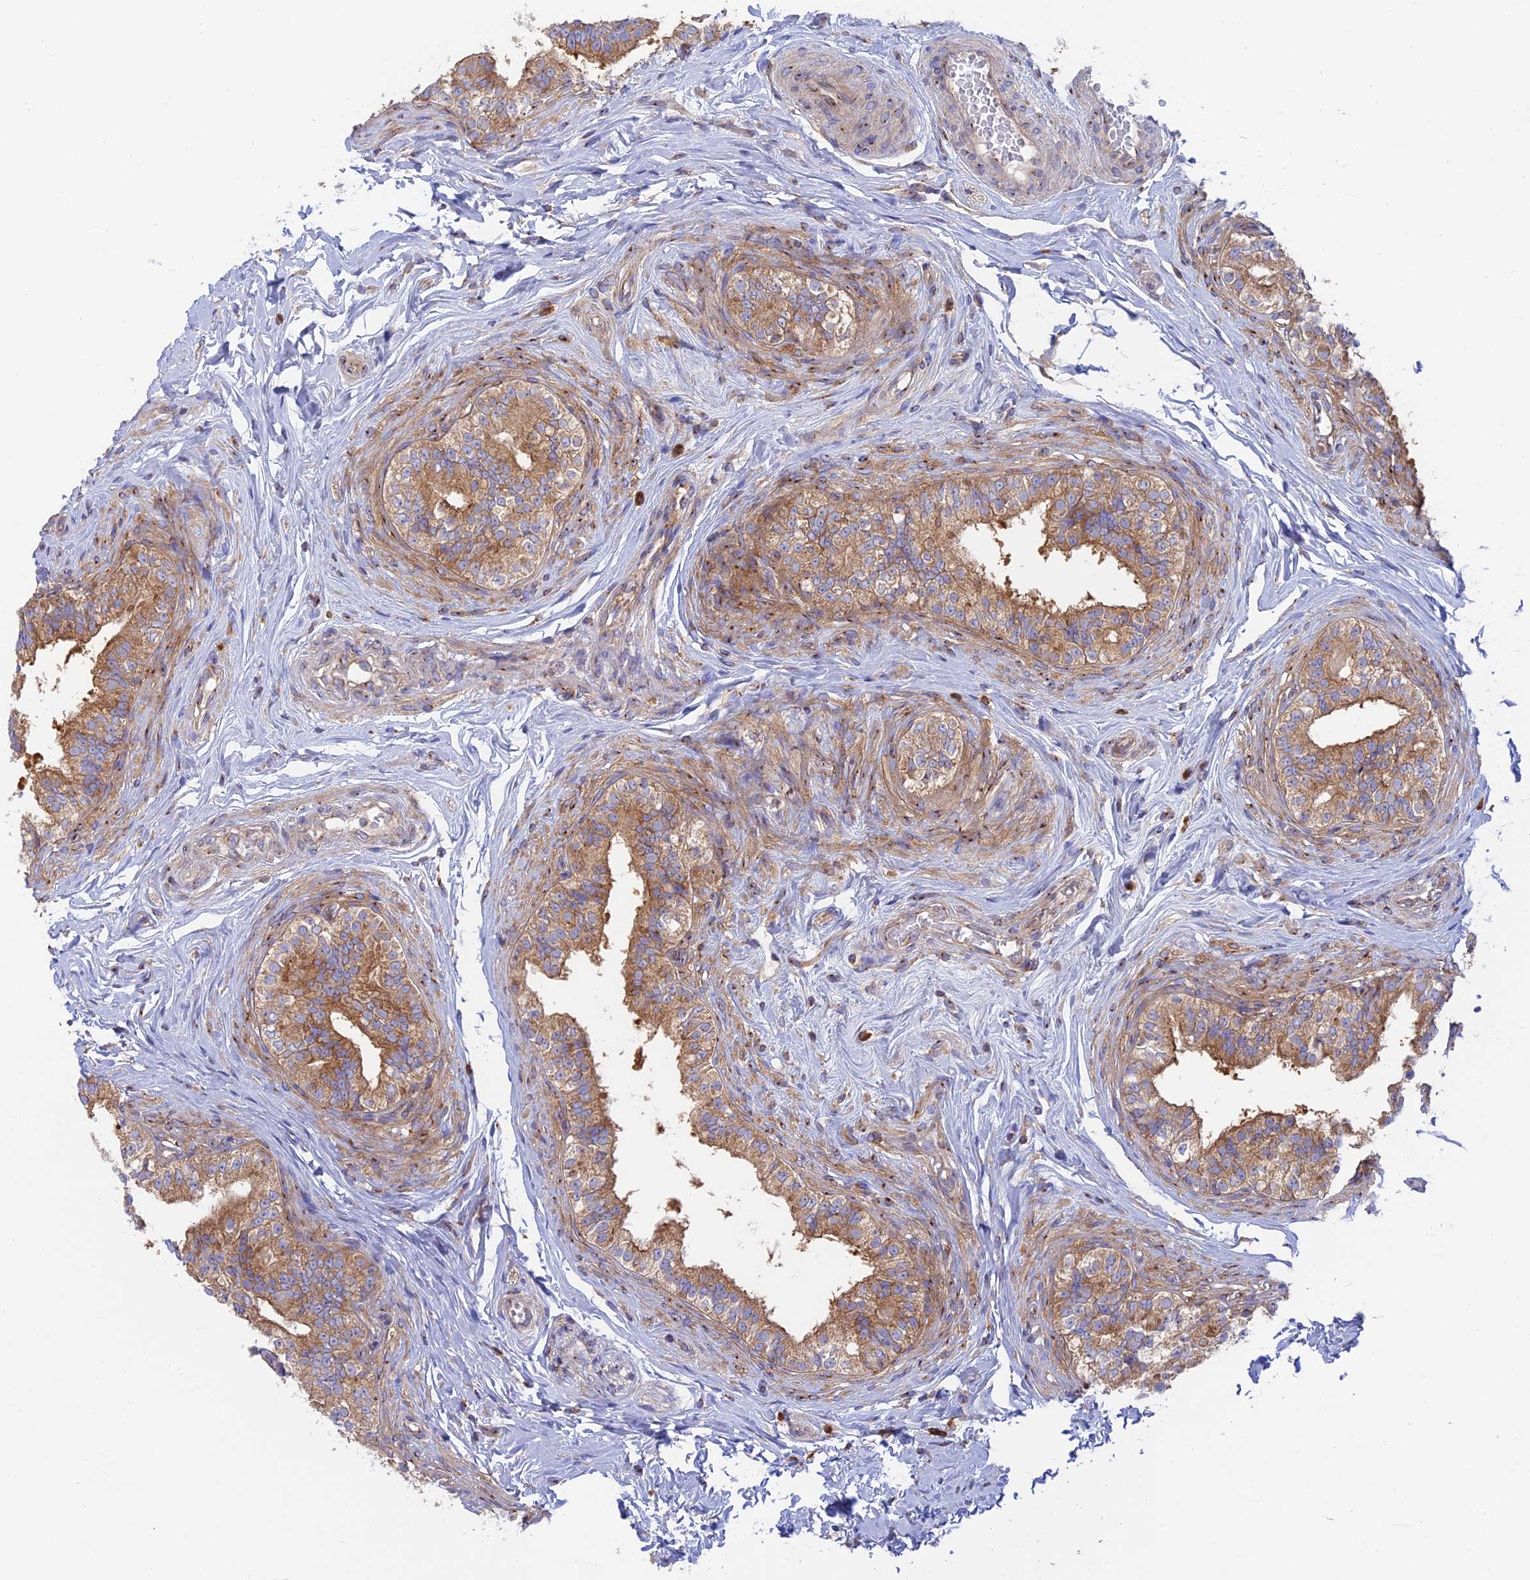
{"staining": {"intensity": "moderate", "quantity": ">75%", "location": "cytoplasmic/membranous"}, "tissue": "epididymis", "cell_type": "Glandular cells", "image_type": "normal", "snomed": [{"axis": "morphology", "description": "Normal tissue, NOS"}, {"axis": "topography", "description": "Testis"}, {"axis": "topography", "description": "Epididymis"}], "caption": "Glandular cells exhibit moderate cytoplasmic/membranous staining in approximately >75% of cells in benign epididymis. Nuclei are stained in blue.", "gene": "GOLGA3", "patient": {"sex": "male", "age": 36}}